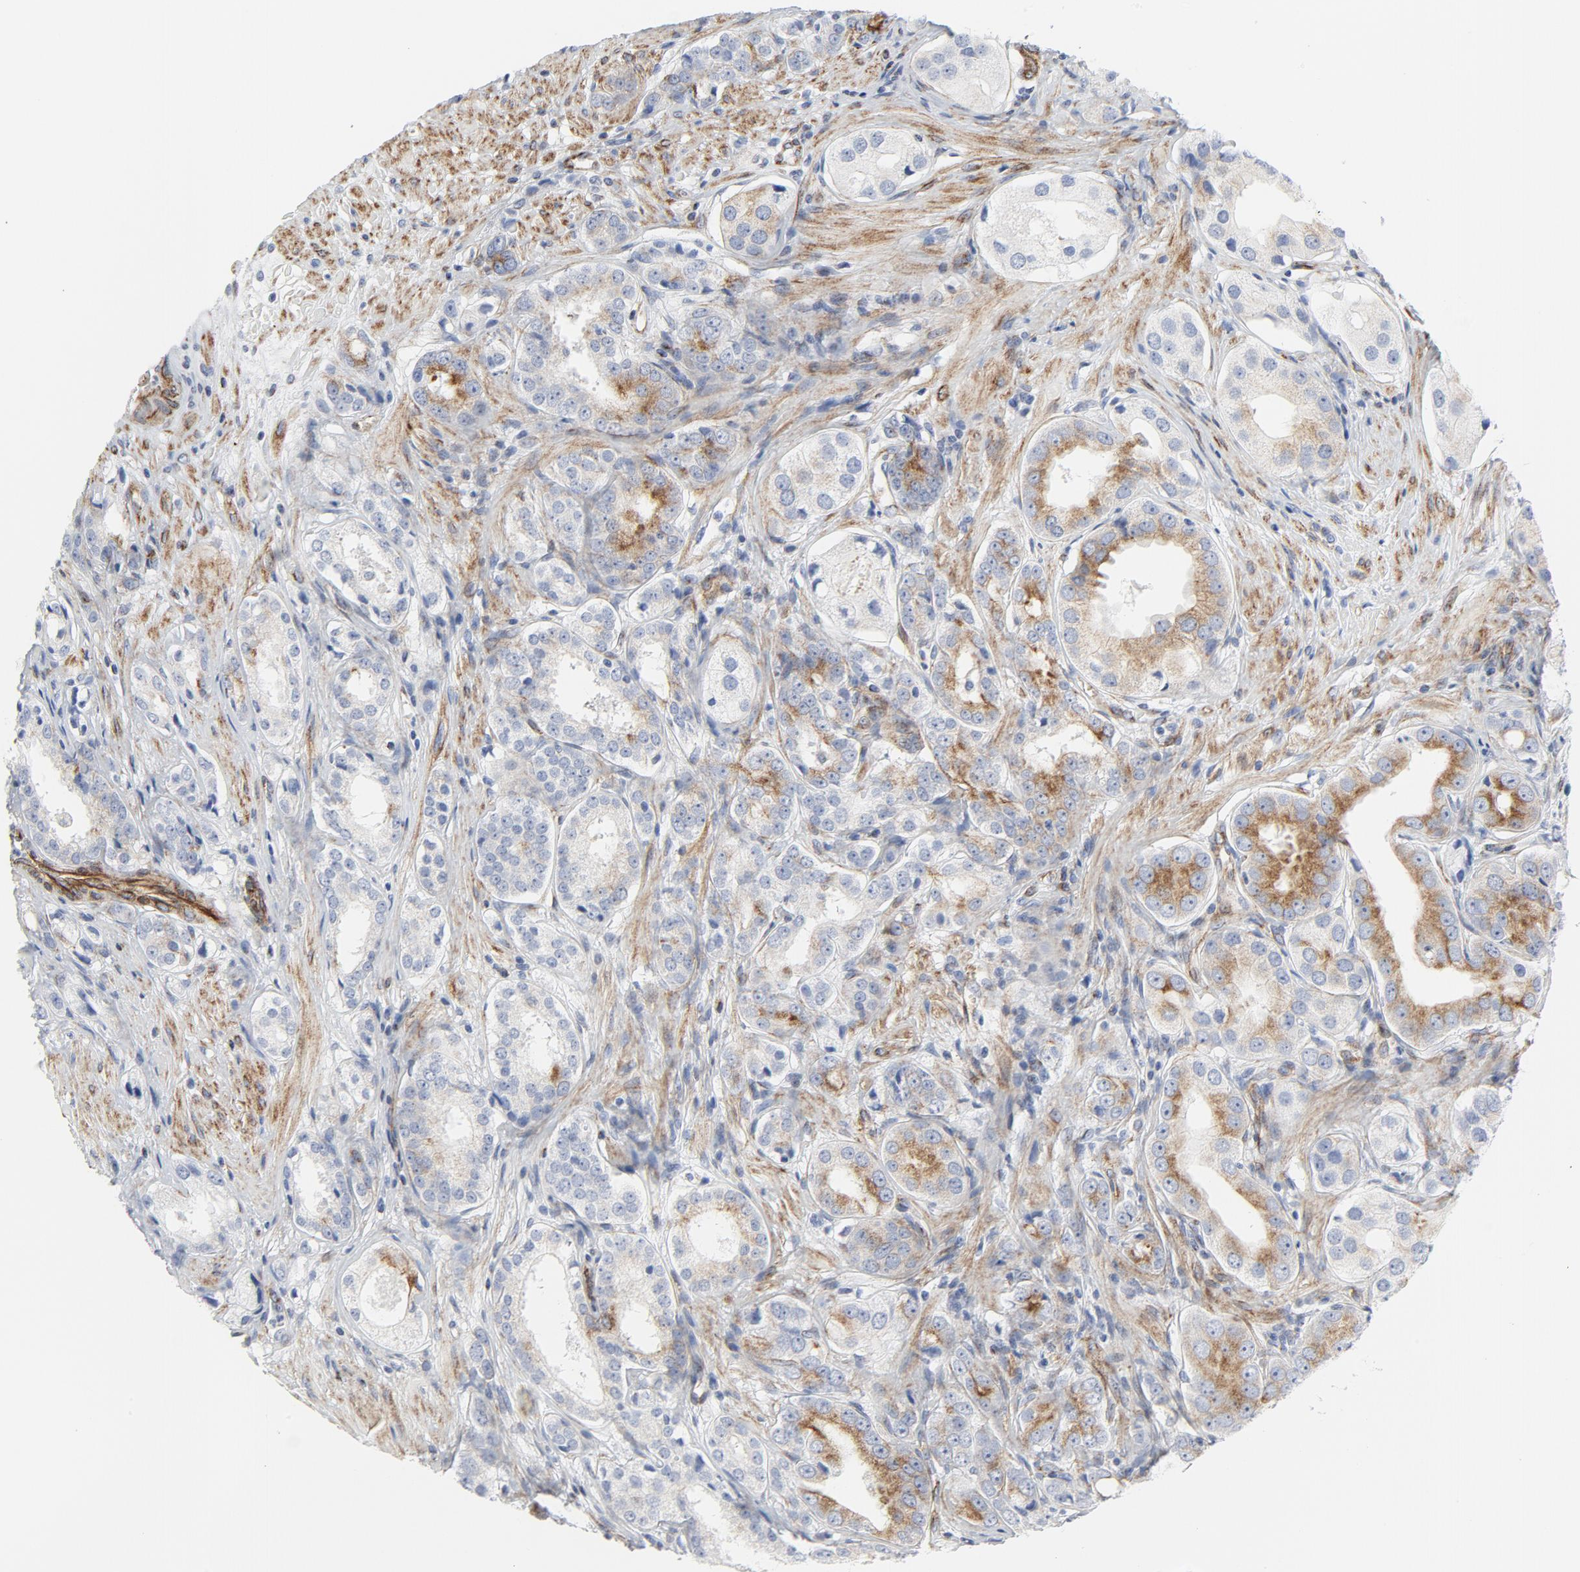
{"staining": {"intensity": "moderate", "quantity": "25%-75%", "location": "cytoplasmic/membranous"}, "tissue": "prostate cancer", "cell_type": "Tumor cells", "image_type": "cancer", "snomed": [{"axis": "morphology", "description": "Adenocarcinoma, Medium grade"}, {"axis": "topography", "description": "Prostate"}], "caption": "Prostate cancer stained with a brown dye shows moderate cytoplasmic/membranous positive staining in about 25%-75% of tumor cells.", "gene": "TUBB1", "patient": {"sex": "male", "age": 53}}